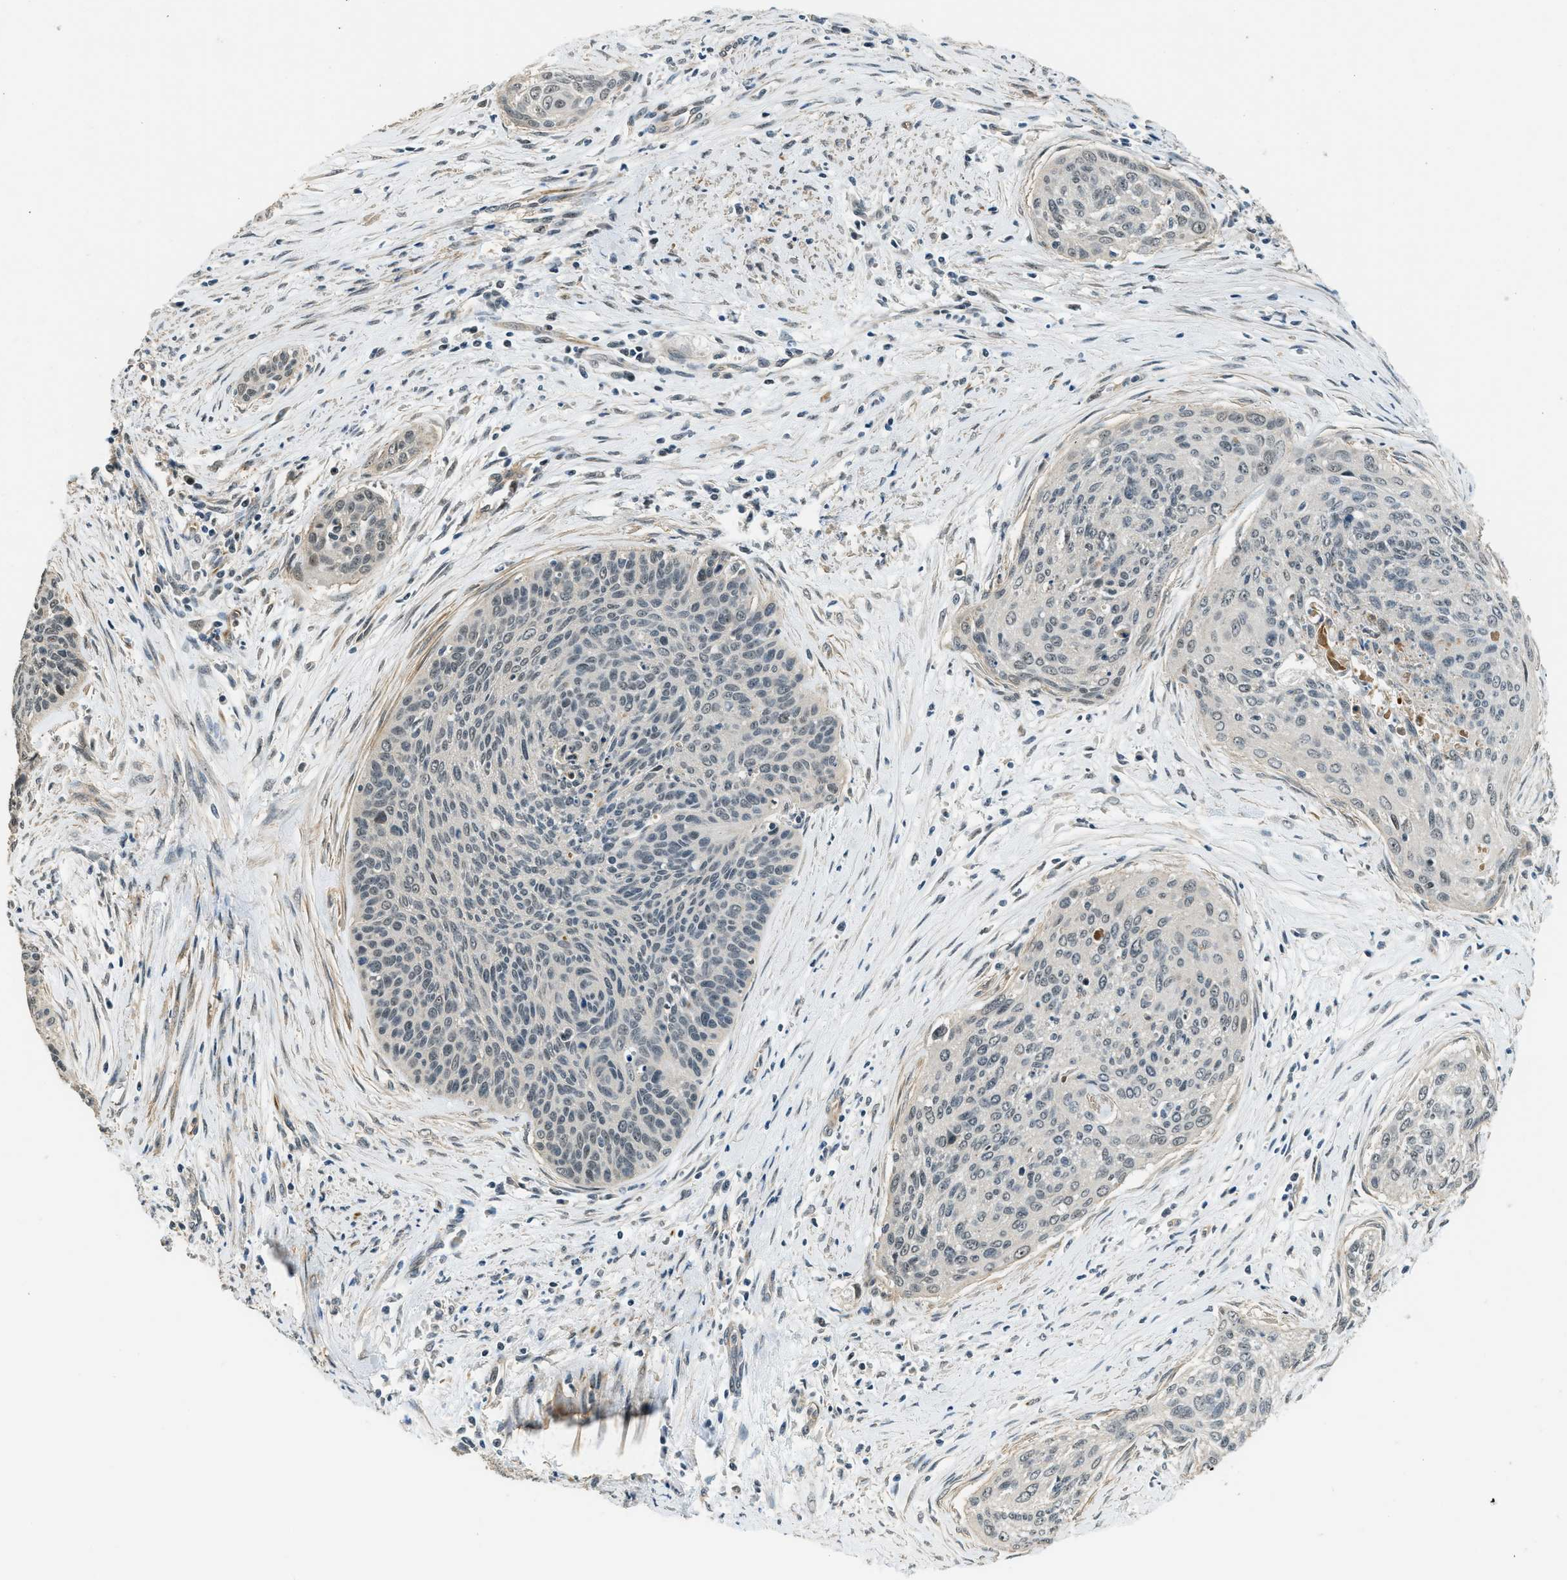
{"staining": {"intensity": "negative", "quantity": "none", "location": "none"}, "tissue": "cervical cancer", "cell_type": "Tumor cells", "image_type": "cancer", "snomed": [{"axis": "morphology", "description": "Squamous cell carcinoma, NOS"}, {"axis": "topography", "description": "Cervix"}], "caption": "Cervical squamous cell carcinoma stained for a protein using immunohistochemistry (IHC) shows no positivity tumor cells.", "gene": "MED21", "patient": {"sex": "female", "age": 55}}